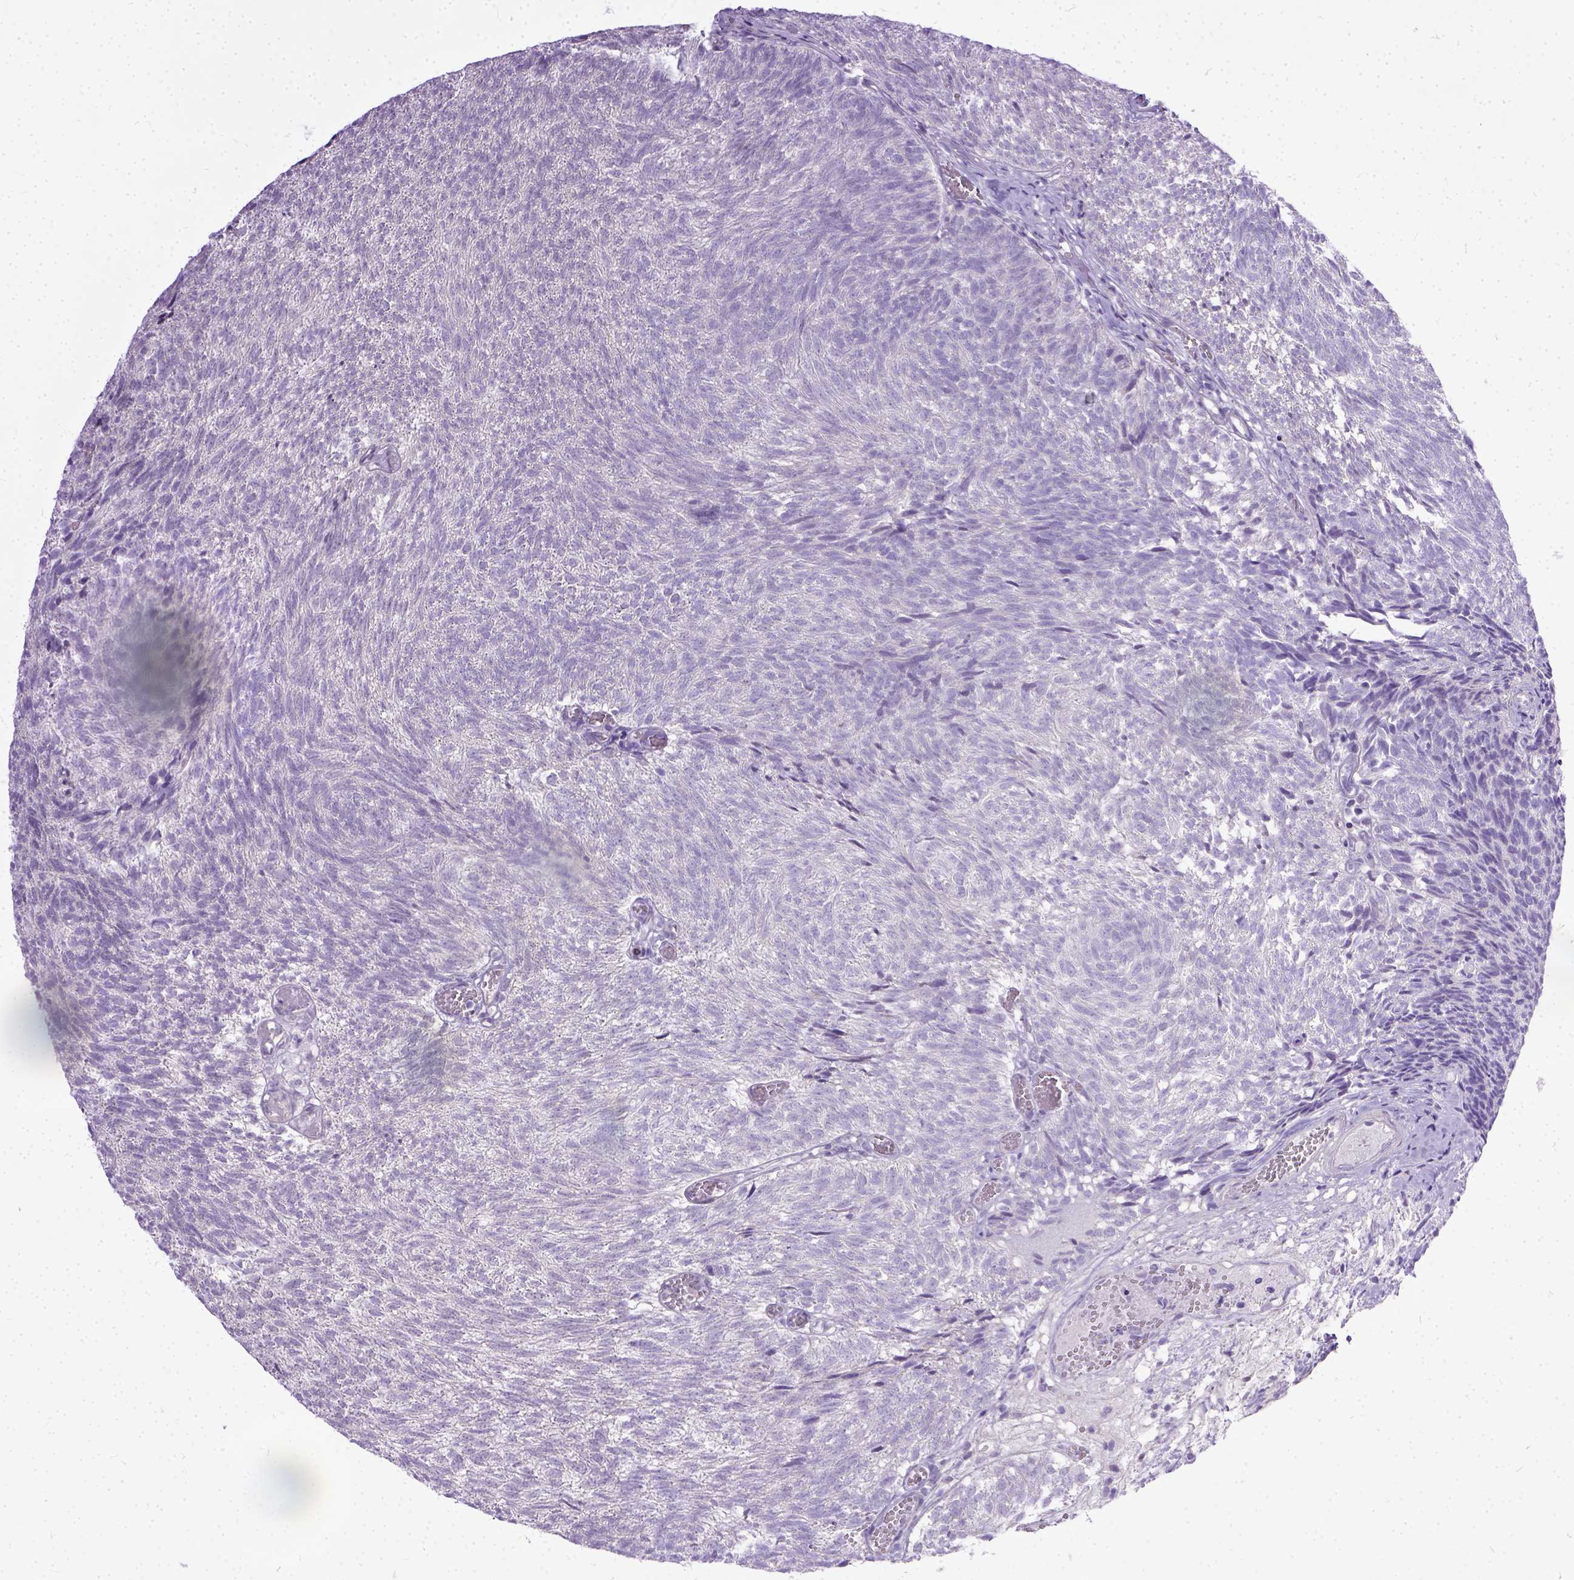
{"staining": {"intensity": "negative", "quantity": "none", "location": "none"}, "tissue": "urothelial cancer", "cell_type": "Tumor cells", "image_type": "cancer", "snomed": [{"axis": "morphology", "description": "Urothelial carcinoma, Low grade"}, {"axis": "topography", "description": "Urinary bladder"}], "caption": "High magnification brightfield microscopy of low-grade urothelial carcinoma stained with DAB (3,3'-diaminobenzidine) (brown) and counterstained with hematoxylin (blue): tumor cells show no significant staining. The staining was performed using DAB to visualize the protein expression in brown, while the nuclei were stained in blue with hematoxylin (Magnification: 20x).", "gene": "TCEAL7", "patient": {"sex": "male", "age": 77}}